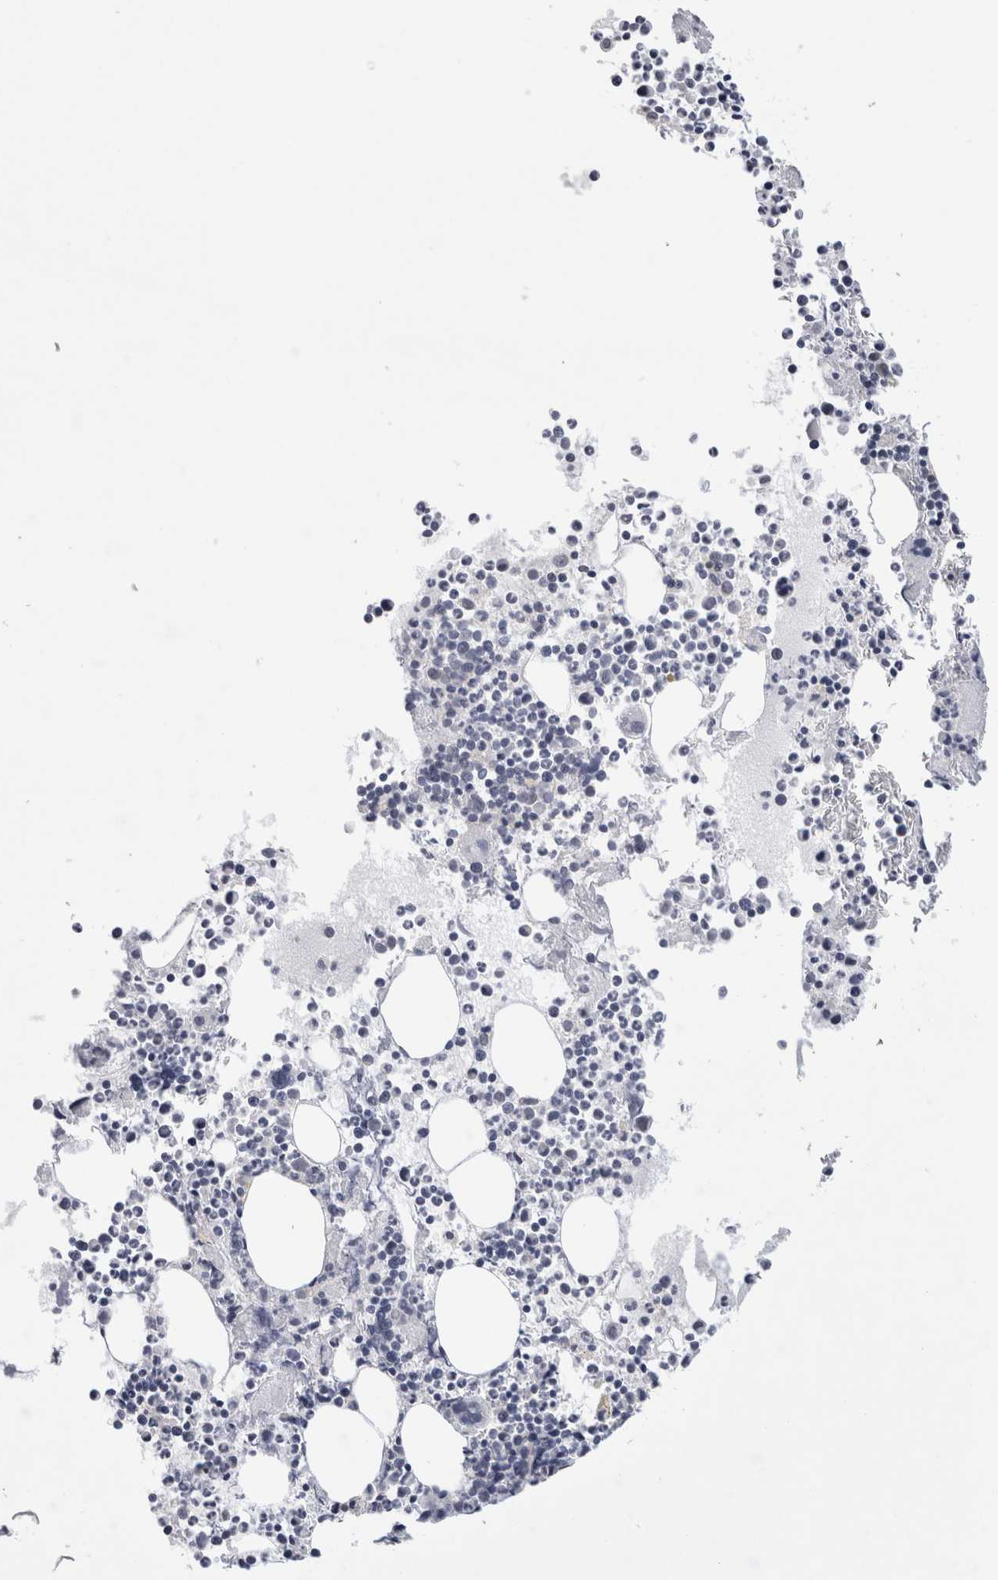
{"staining": {"intensity": "negative", "quantity": "none", "location": "none"}, "tissue": "bone marrow", "cell_type": "Hematopoietic cells", "image_type": "normal", "snomed": [{"axis": "morphology", "description": "Normal tissue, NOS"}, {"axis": "morphology", "description": "Inflammation, NOS"}, {"axis": "topography", "description": "Bone marrow"}], "caption": "Immunohistochemical staining of unremarkable bone marrow reveals no significant positivity in hematopoietic cells. Brightfield microscopy of IHC stained with DAB (brown) and hematoxylin (blue), captured at high magnification.", "gene": "TONSL", "patient": {"sex": "male", "age": 46}}